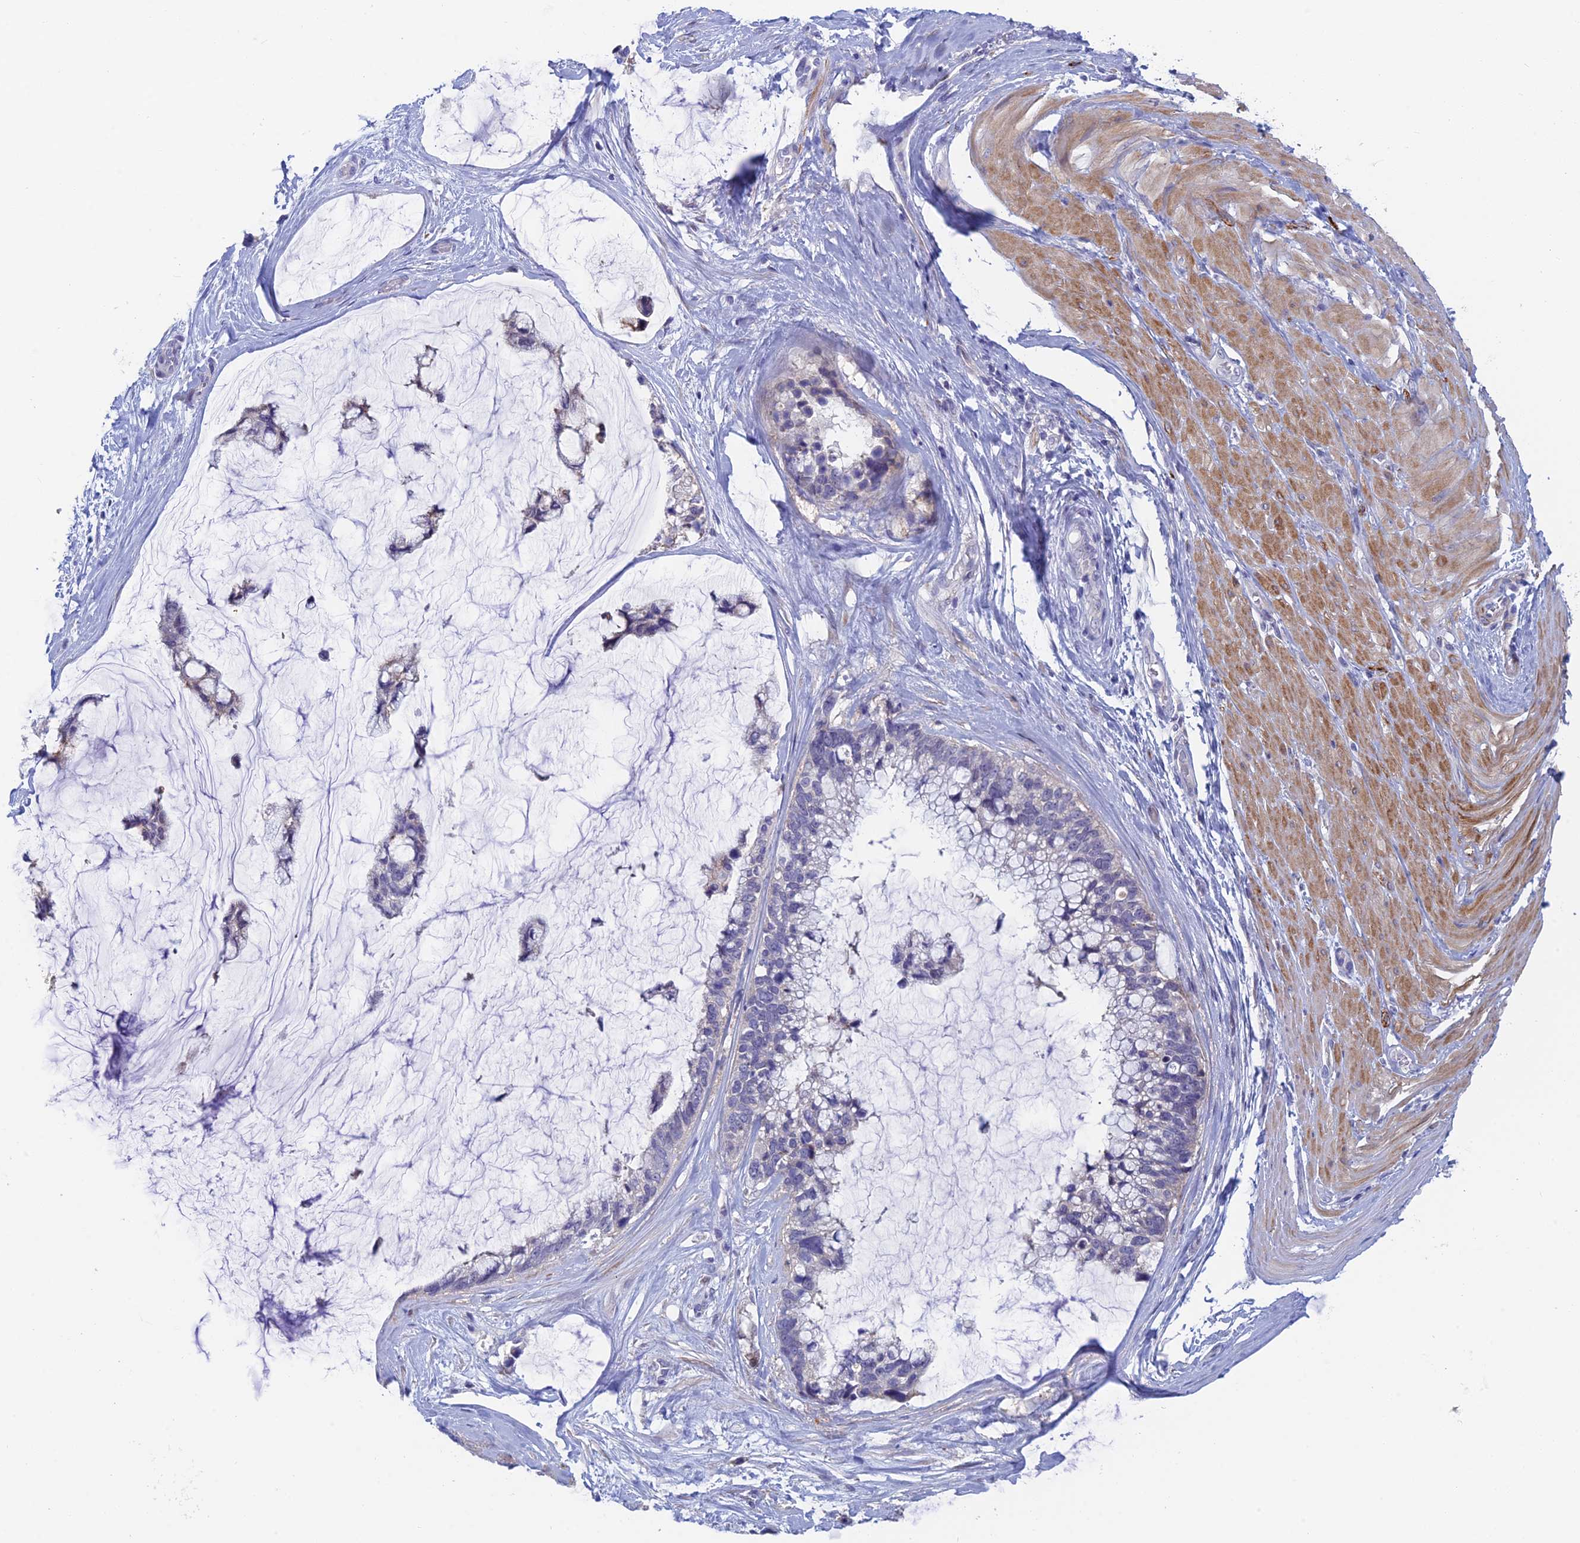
{"staining": {"intensity": "negative", "quantity": "none", "location": "none"}, "tissue": "ovarian cancer", "cell_type": "Tumor cells", "image_type": "cancer", "snomed": [{"axis": "morphology", "description": "Cystadenocarcinoma, mucinous, NOS"}, {"axis": "topography", "description": "Ovary"}], "caption": "The histopathology image displays no staining of tumor cells in ovarian cancer (mucinous cystadenocarcinoma).", "gene": "XPO7", "patient": {"sex": "female", "age": 39}}